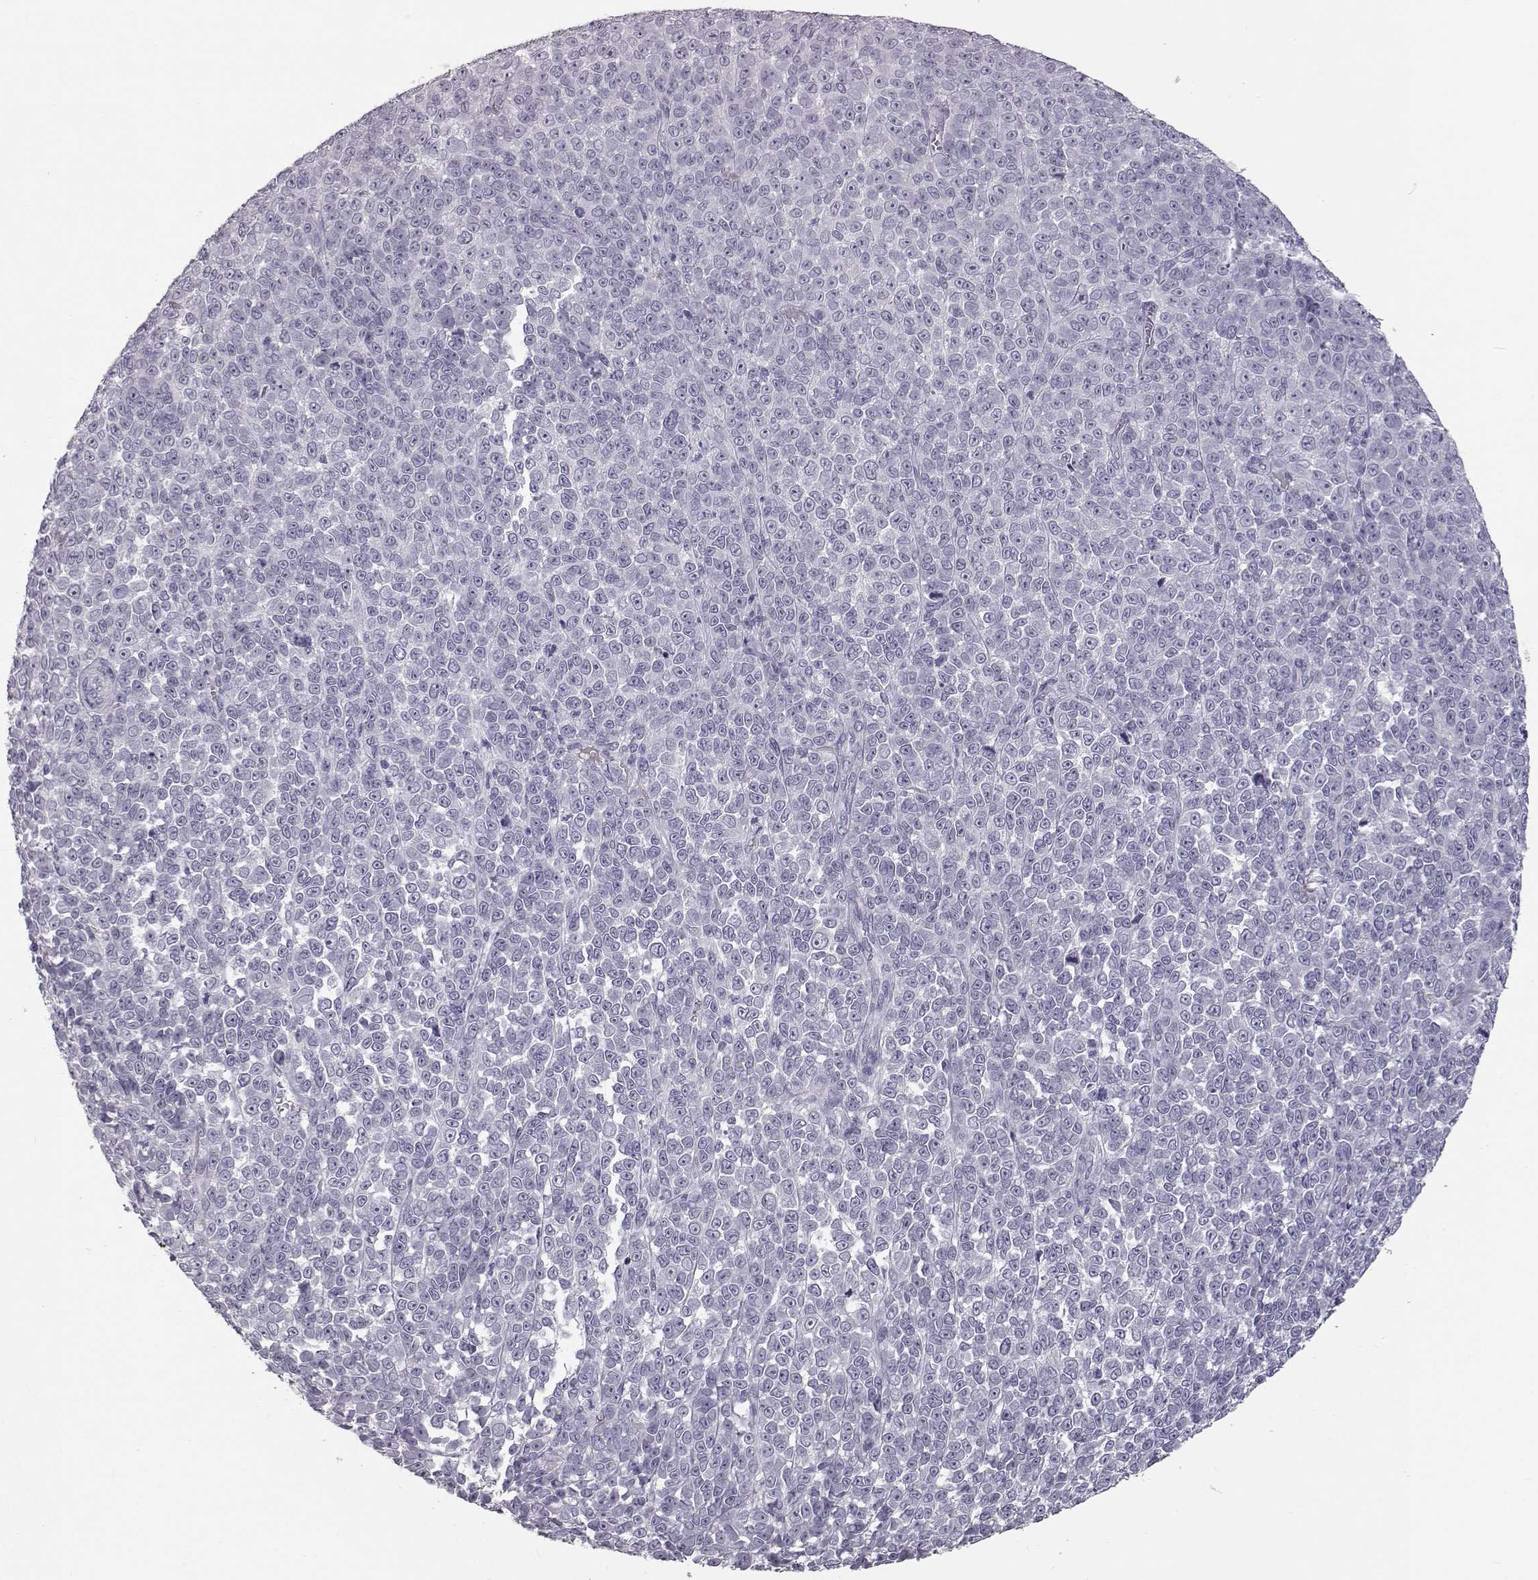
{"staining": {"intensity": "negative", "quantity": "none", "location": "none"}, "tissue": "melanoma", "cell_type": "Tumor cells", "image_type": "cancer", "snomed": [{"axis": "morphology", "description": "Malignant melanoma, NOS"}, {"axis": "topography", "description": "Skin"}], "caption": "The image displays no significant expression in tumor cells of malignant melanoma.", "gene": "CCL19", "patient": {"sex": "female", "age": 95}}